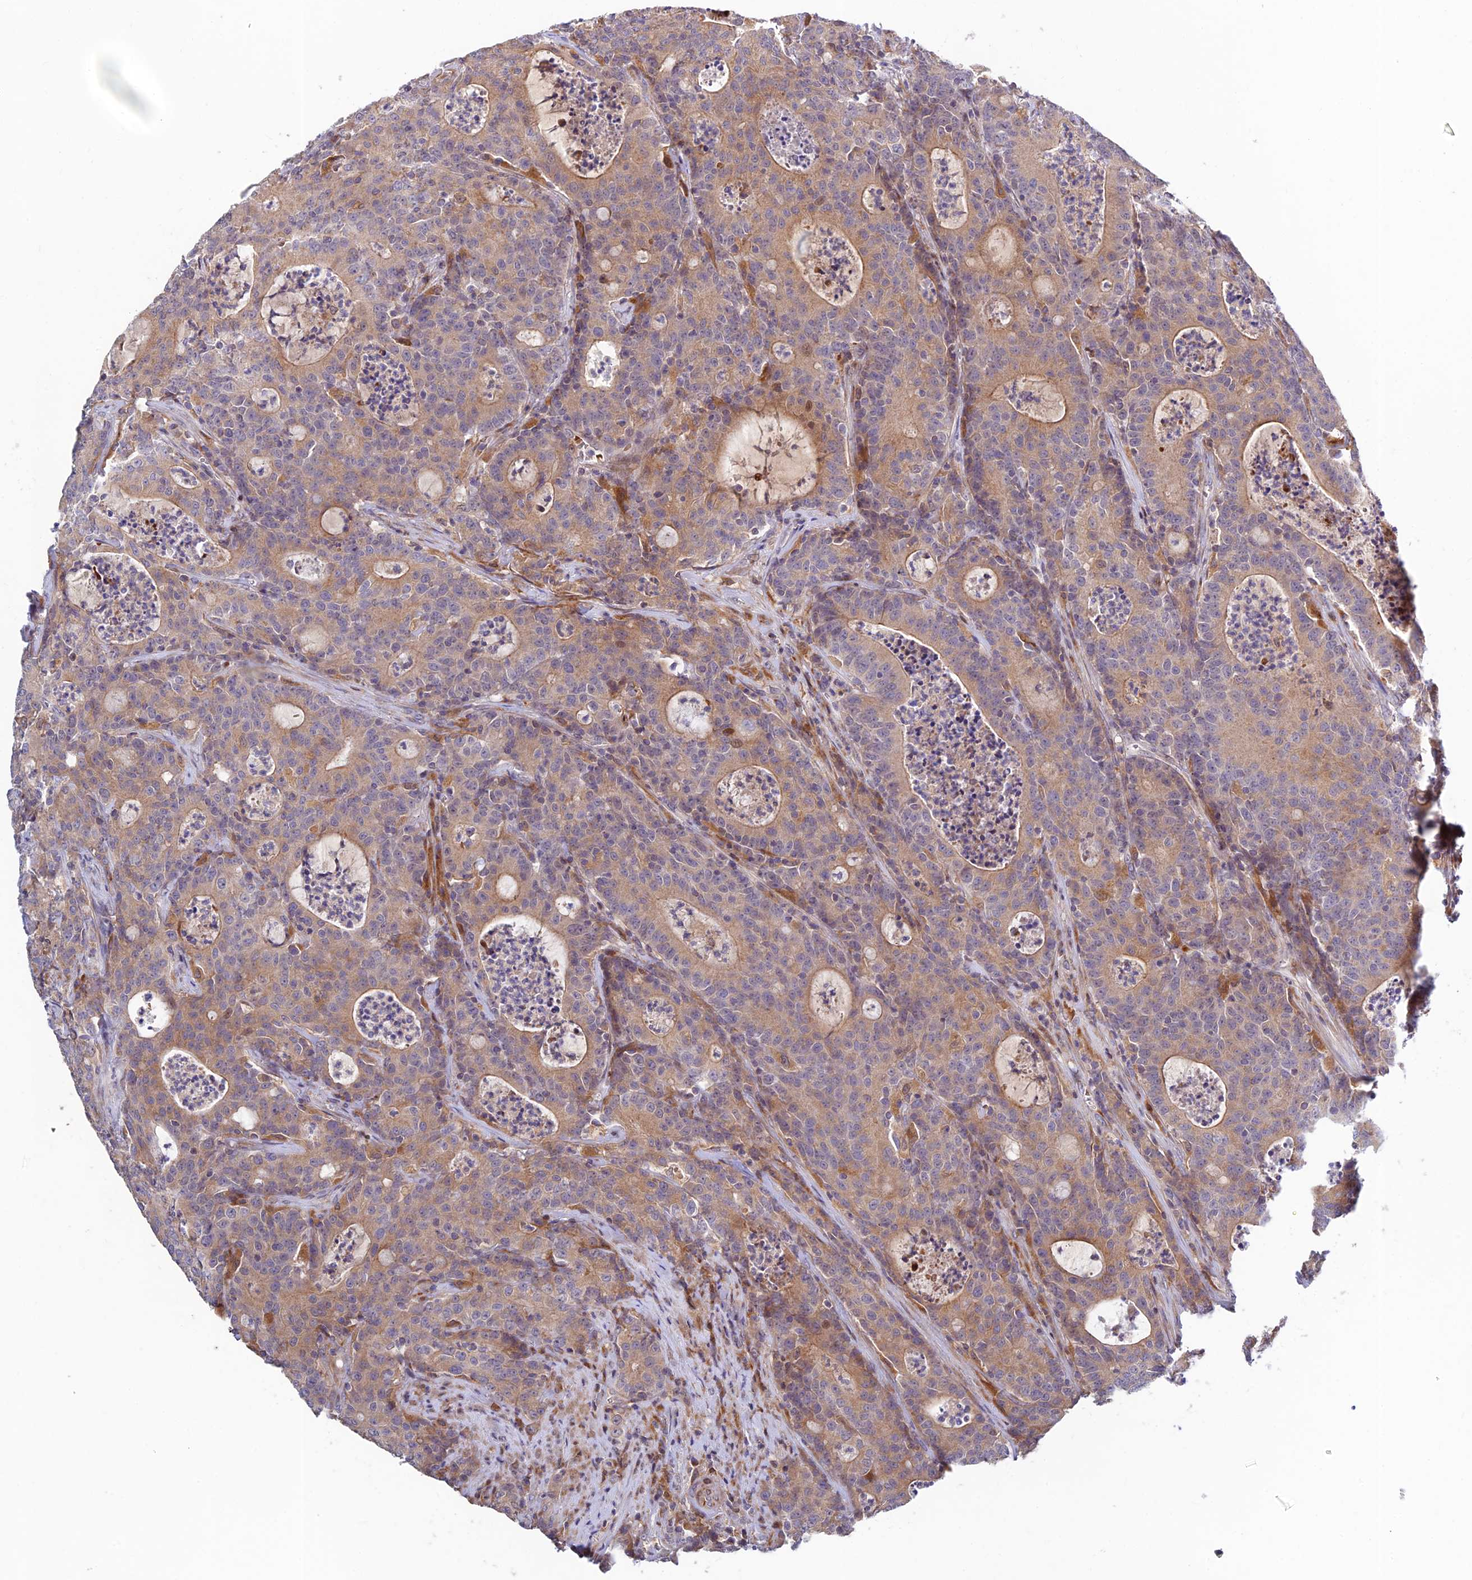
{"staining": {"intensity": "weak", "quantity": "25%-75%", "location": "cytoplasmic/membranous"}, "tissue": "colorectal cancer", "cell_type": "Tumor cells", "image_type": "cancer", "snomed": [{"axis": "morphology", "description": "Adenocarcinoma, NOS"}, {"axis": "topography", "description": "Colon"}], "caption": "The micrograph displays staining of colorectal cancer, revealing weak cytoplasmic/membranous protein expression (brown color) within tumor cells. (Brightfield microscopy of DAB IHC at high magnification).", "gene": "FUOM", "patient": {"sex": "male", "age": 83}}